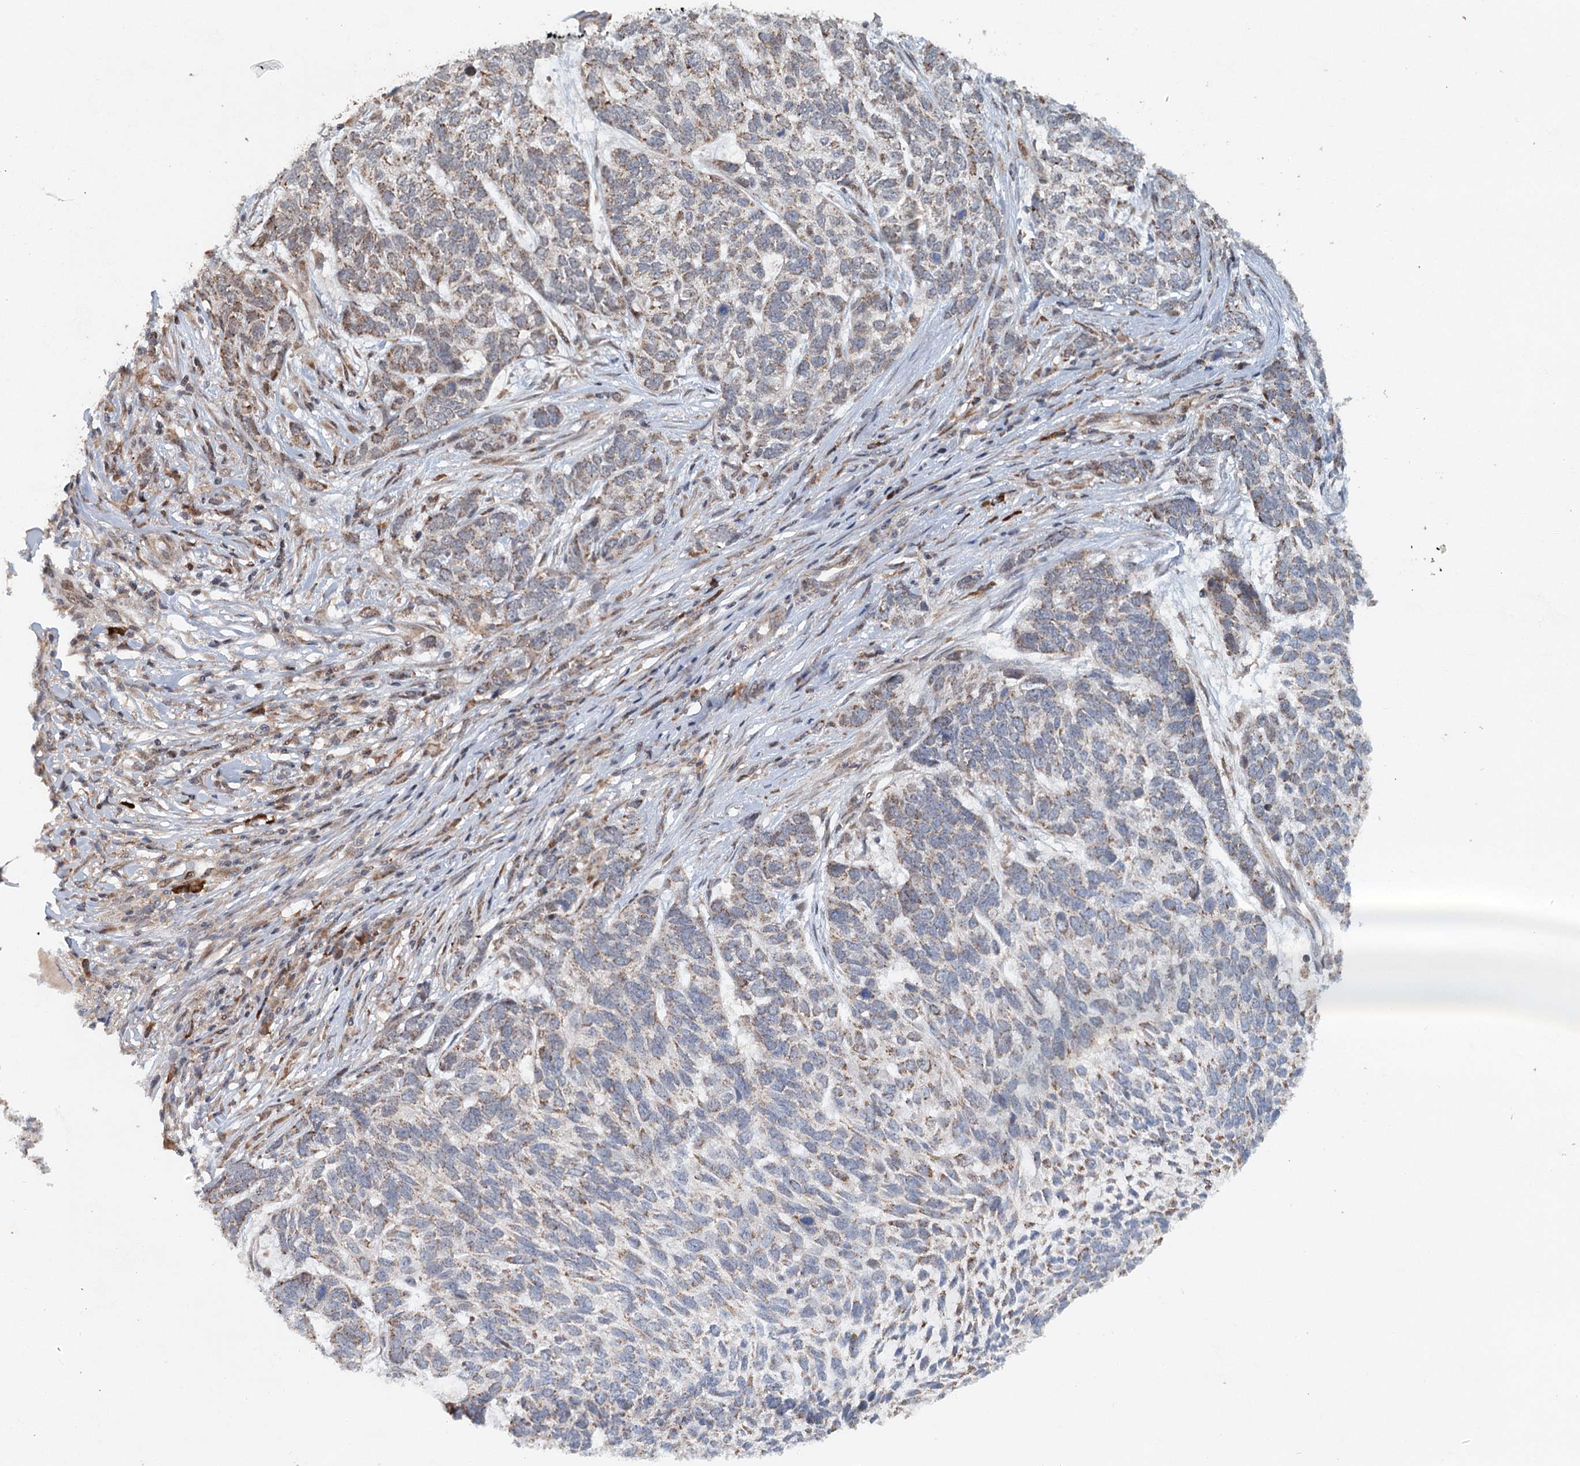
{"staining": {"intensity": "weak", "quantity": "25%-75%", "location": "cytoplasmic/membranous"}, "tissue": "skin cancer", "cell_type": "Tumor cells", "image_type": "cancer", "snomed": [{"axis": "morphology", "description": "Basal cell carcinoma"}, {"axis": "topography", "description": "Skin"}], "caption": "DAB (3,3'-diaminobenzidine) immunohistochemical staining of human skin basal cell carcinoma demonstrates weak cytoplasmic/membranous protein staining in about 25%-75% of tumor cells.", "gene": "SRPX2", "patient": {"sex": "female", "age": 65}}